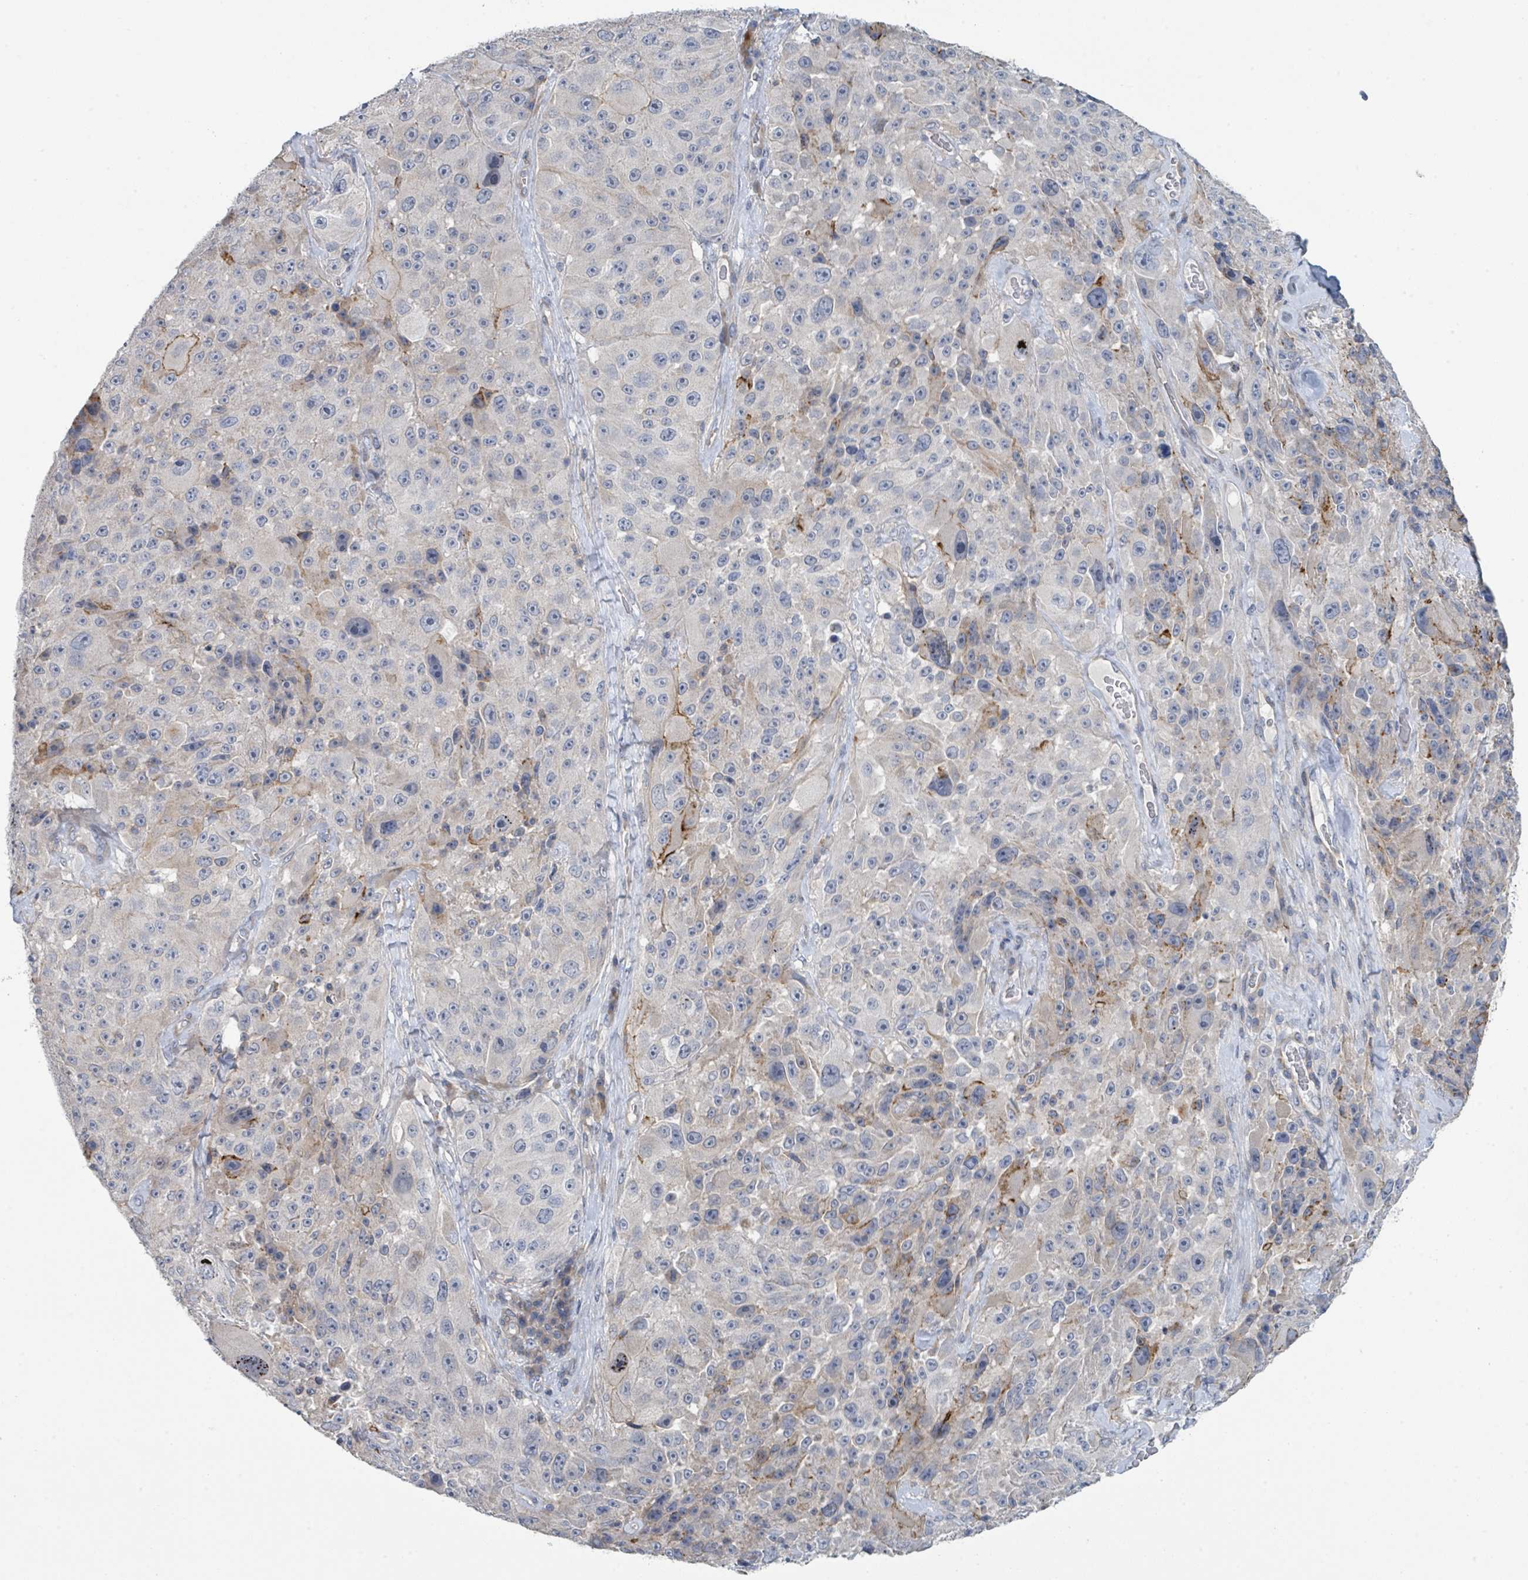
{"staining": {"intensity": "negative", "quantity": "none", "location": "none"}, "tissue": "melanoma", "cell_type": "Tumor cells", "image_type": "cancer", "snomed": [{"axis": "morphology", "description": "Malignant melanoma, Metastatic site"}, {"axis": "topography", "description": "Lymph node"}], "caption": "An image of human melanoma is negative for staining in tumor cells.", "gene": "LRRC42", "patient": {"sex": "male", "age": 62}}